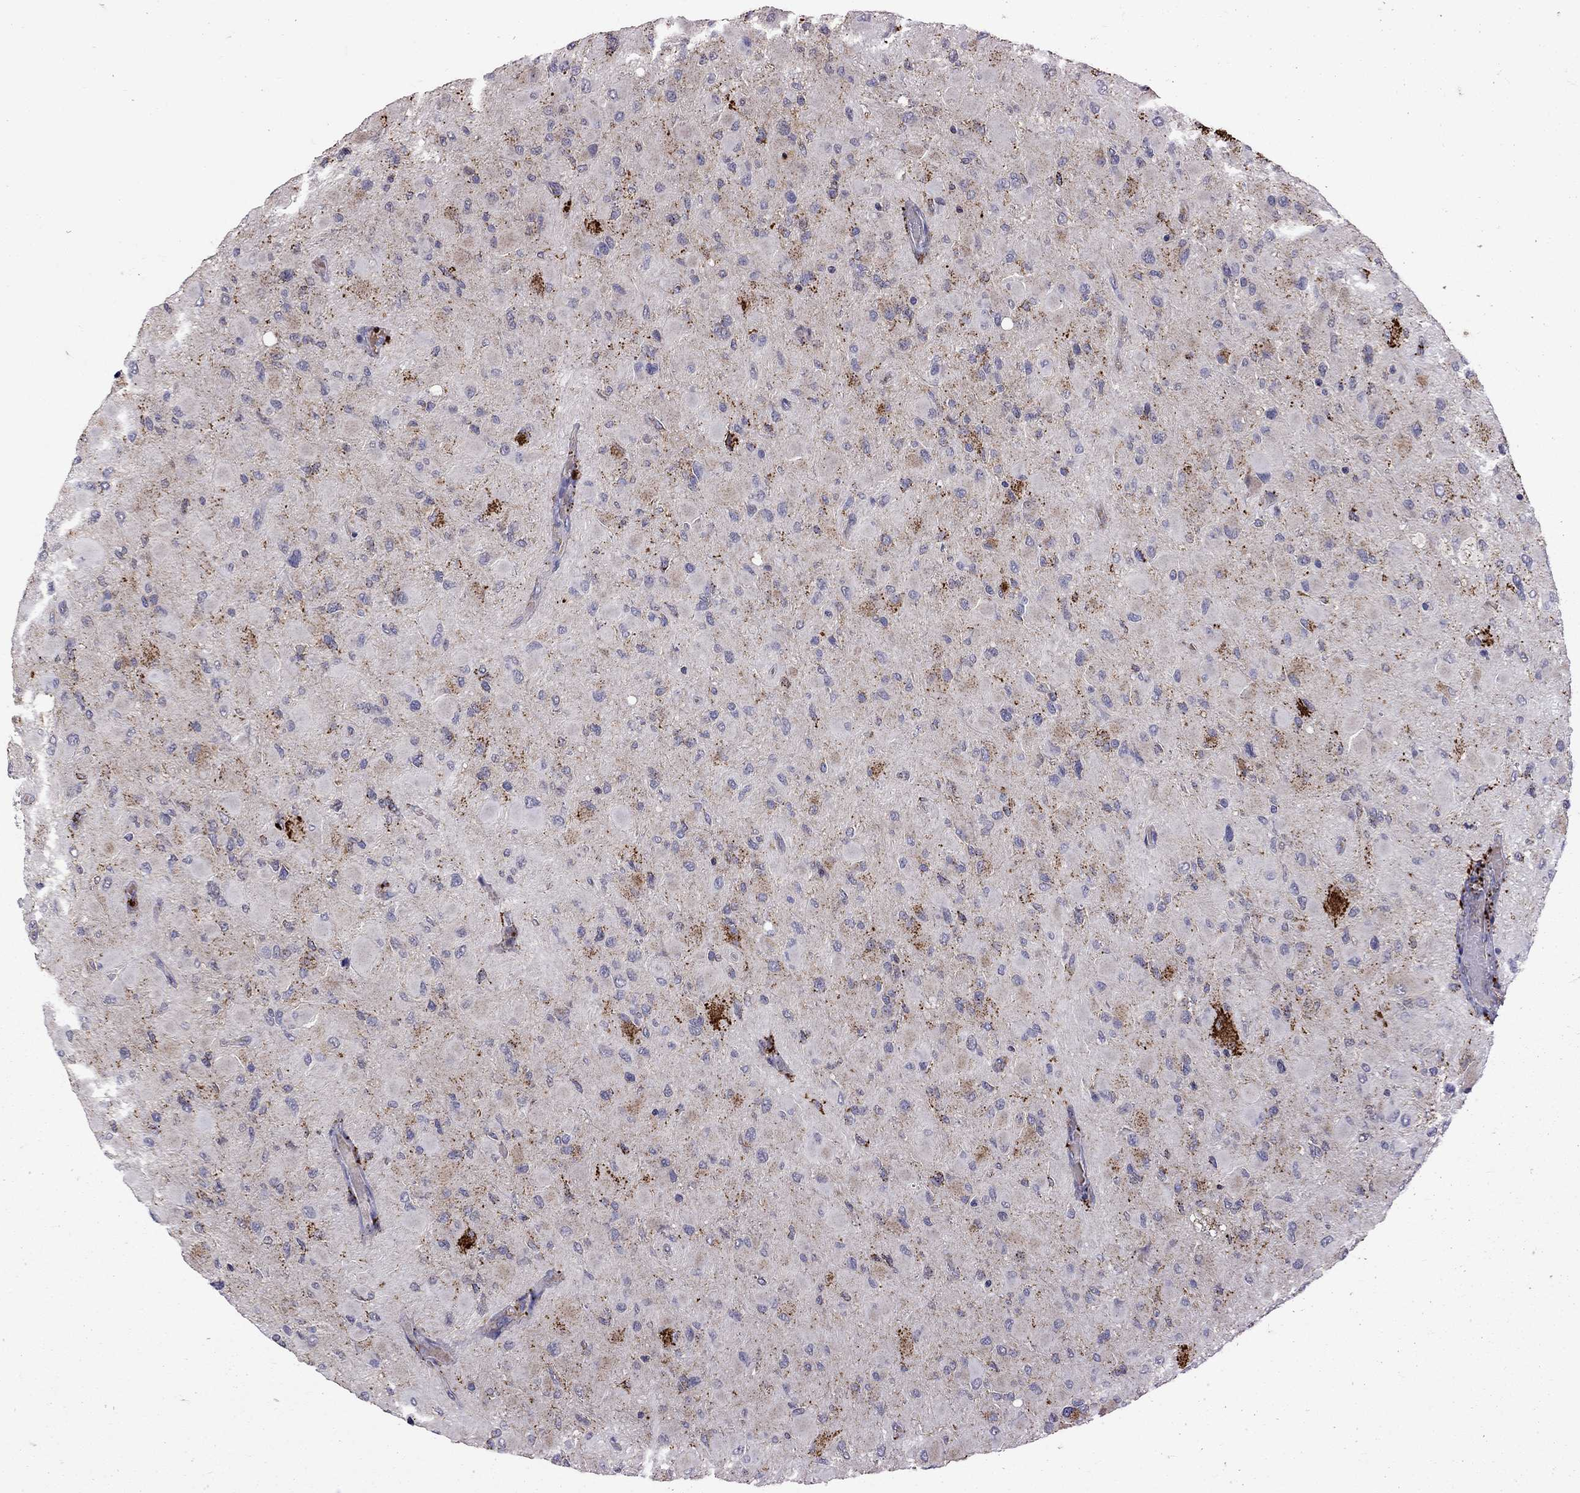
{"staining": {"intensity": "negative", "quantity": "none", "location": "none"}, "tissue": "glioma", "cell_type": "Tumor cells", "image_type": "cancer", "snomed": [{"axis": "morphology", "description": "Glioma, malignant, High grade"}, {"axis": "topography", "description": "Cerebral cortex"}], "caption": "Tumor cells show no significant protein staining in malignant glioma (high-grade). Nuclei are stained in blue.", "gene": "SERPINA3", "patient": {"sex": "female", "age": 36}}